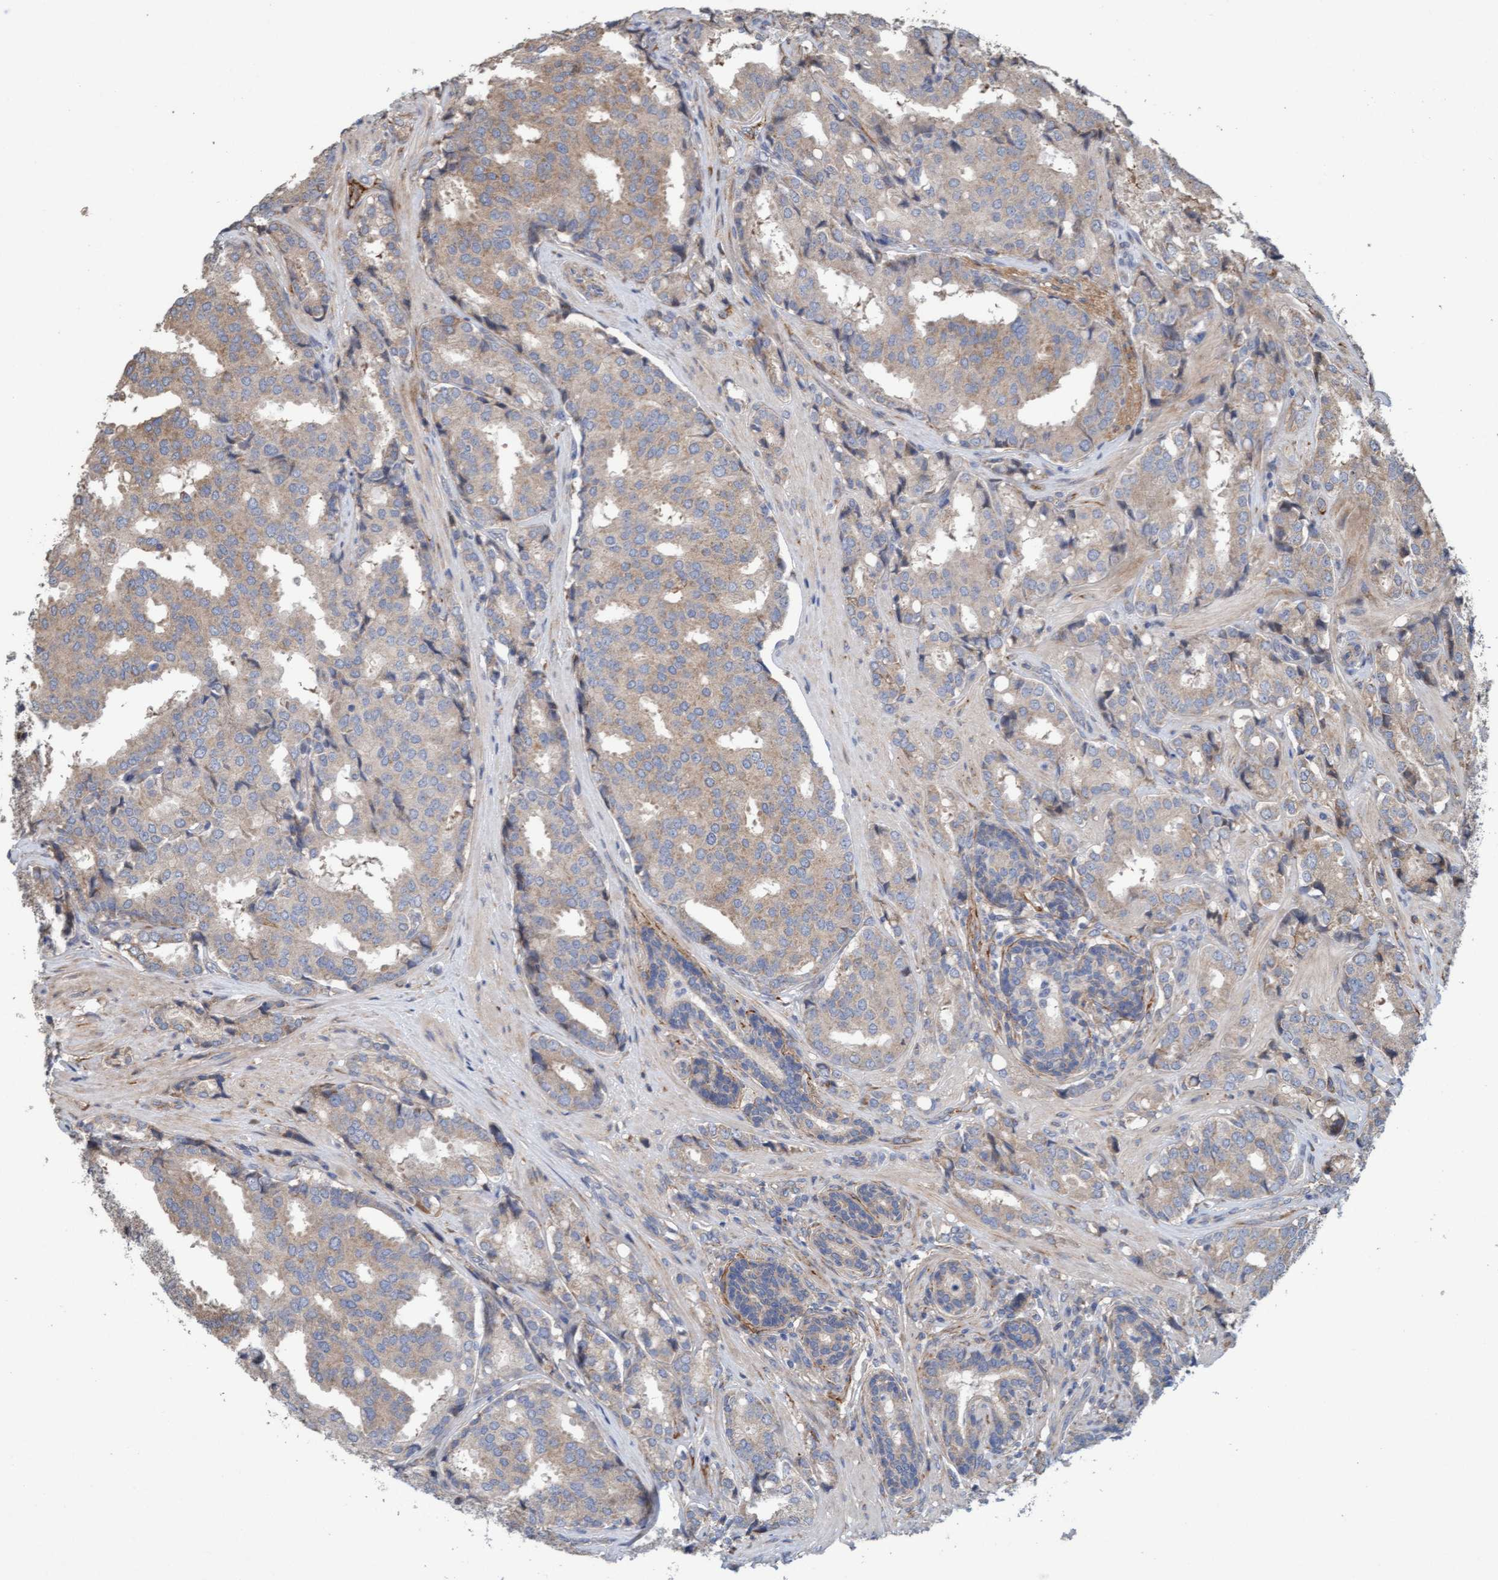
{"staining": {"intensity": "weak", "quantity": "<25%", "location": "cytoplasmic/membranous"}, "tissue": "prostate cancer", "cell_type": "Tumor cells", "image_type": "cancer", "snomed": [{"axis": "morphology", "description": "Adenocarcinoma, High grade"}, {"axis": "topography", "description": "Prostate"}], "caption": "This is an immunohistochemistry (IHC) photomicrograph of human adenocarcinoma (high-grade) (prostate). There is no positivity in tumor cells.", "gene": "DDHD2", "patient": {"sex": "male", "age": 50}}